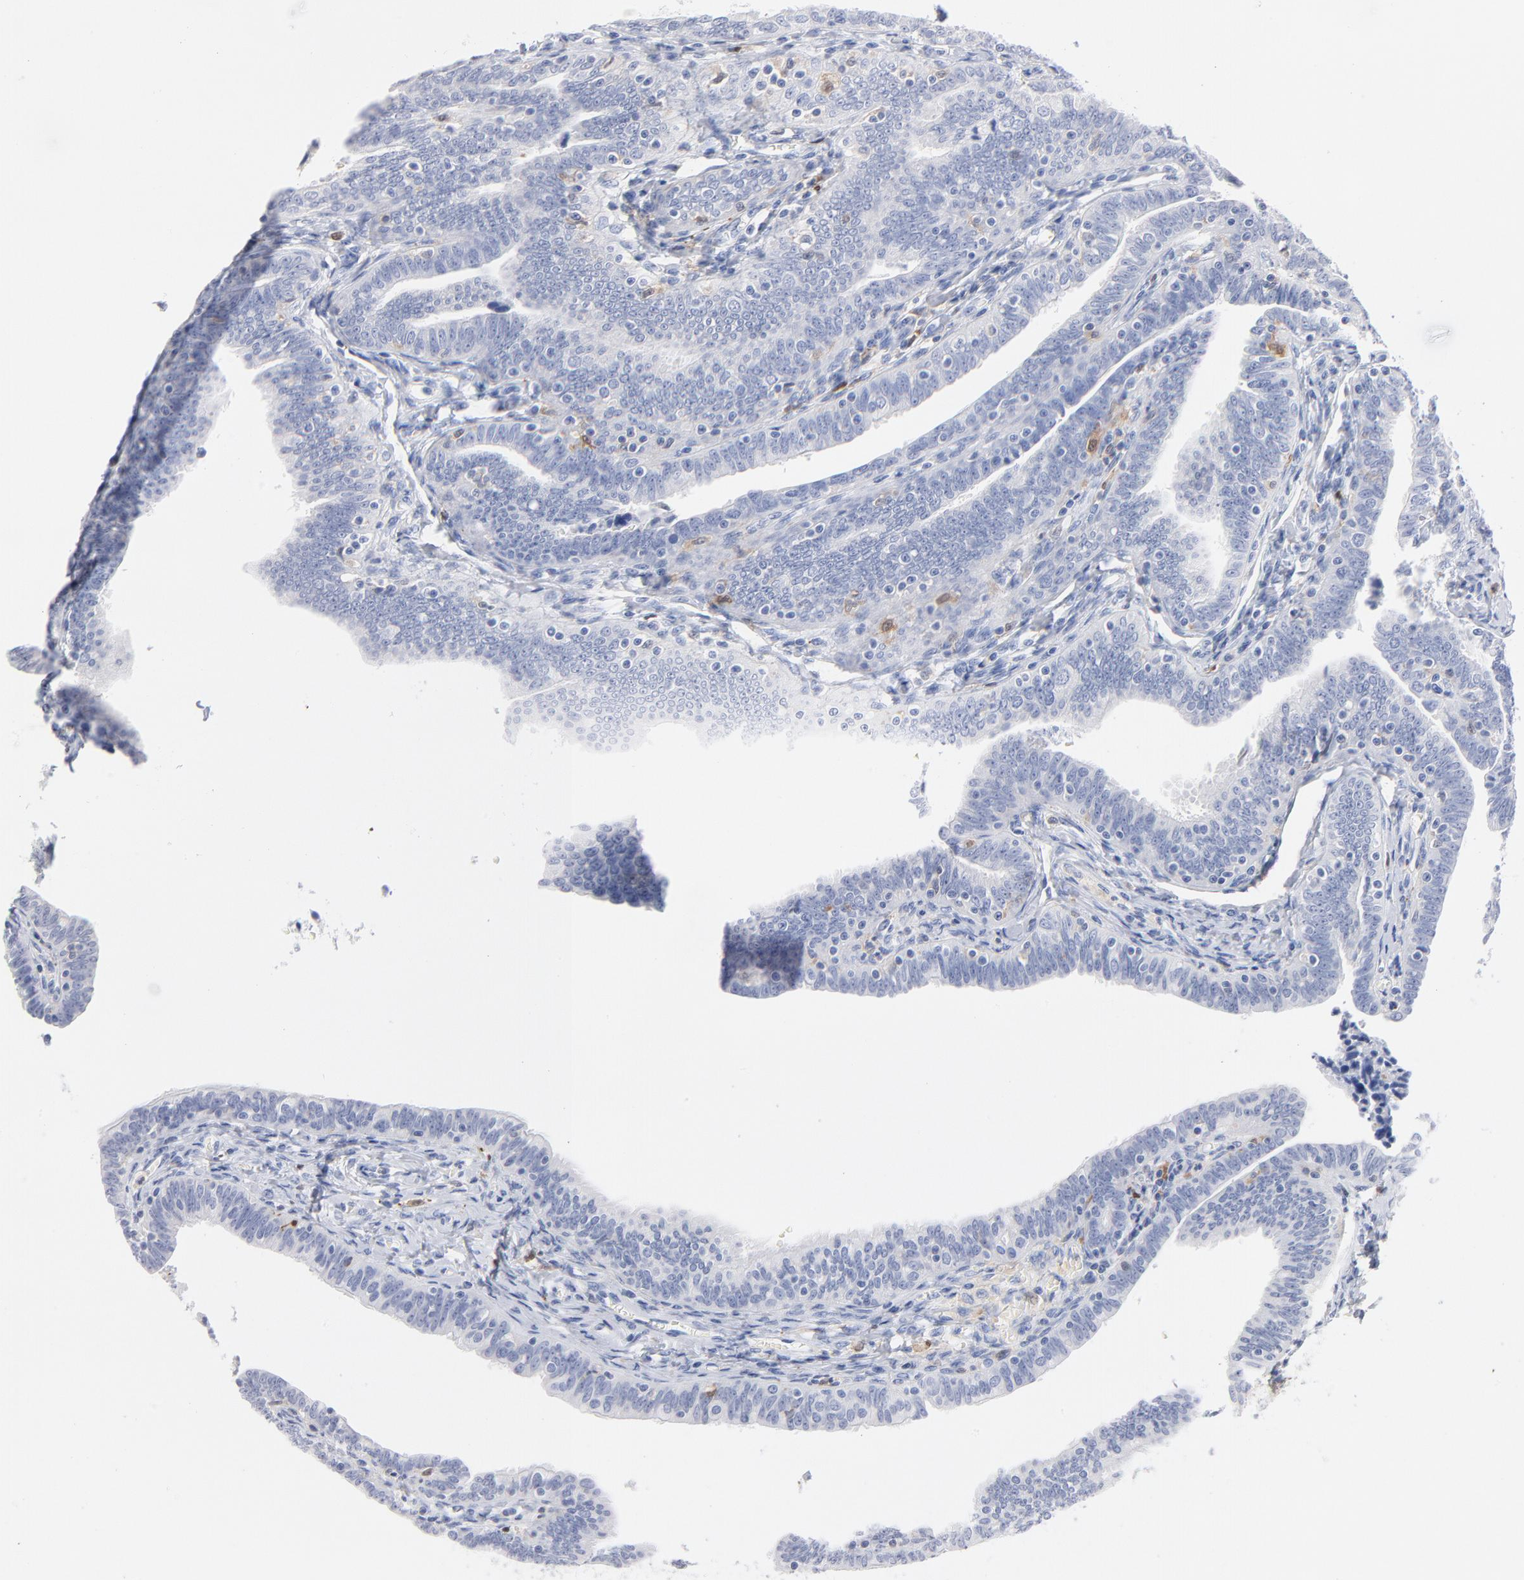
{"staining": {"intensity": "negative", "quantity": "none", "location": "none"}, "tissue": "fallopian tube", "cell_type": "Glandular cells", "image_type": "normal", "snomed": [{"axis": "morphology", "description": "Normal tissue, NOS"}, {"axis": "topography", "description": "Fallopian tube"}, {"axis": "topography", "description": "Ovary"}], "caption": "Immunohistochemical staining of benign human fallopian tube shows no significant expression in glandular cells.", "gene": "IFIT2", "patient": {"sex": "female", "age": 69}}